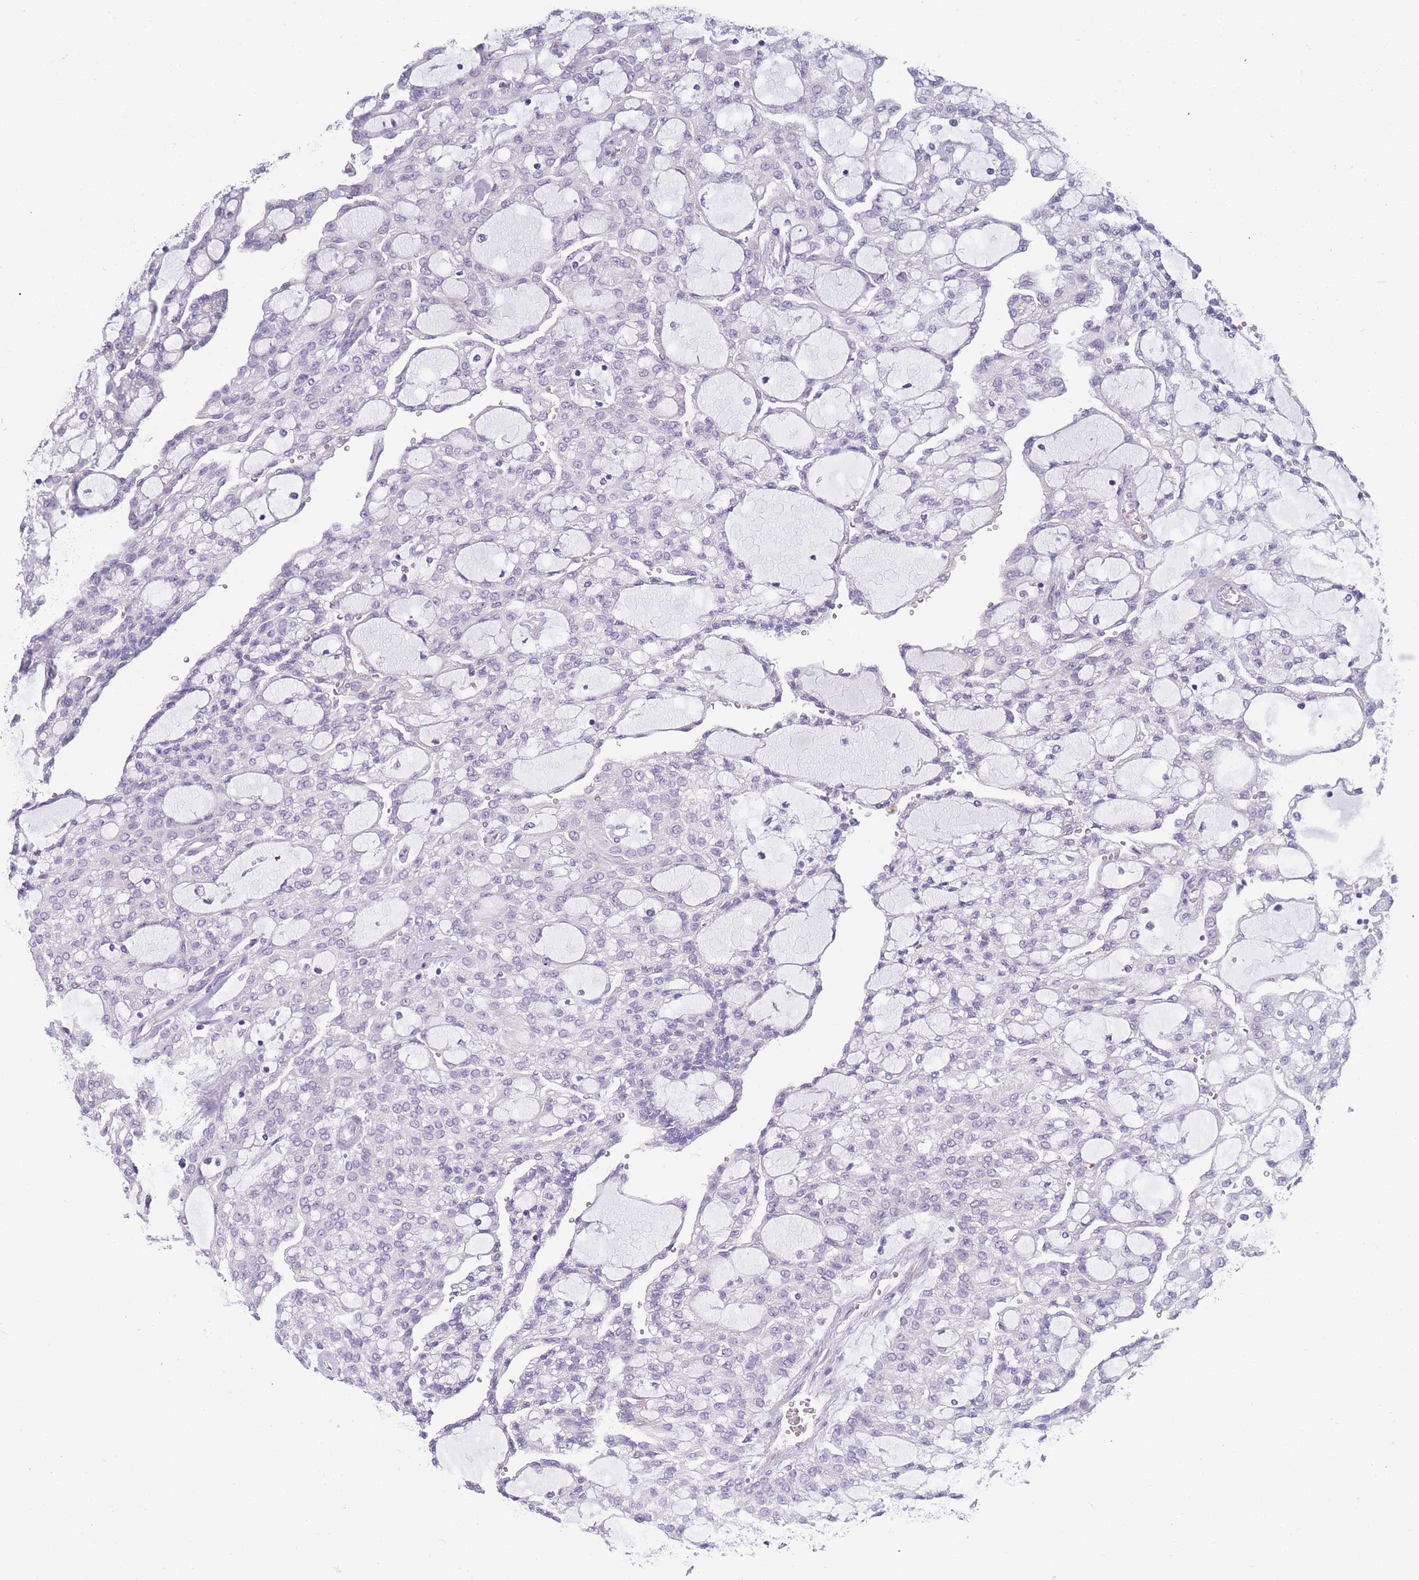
{"staining": {"intensity": "negative", "quantity": "none", "location": "none"}, "tissue": "renal cancer", "cell_type": "Tumor cells", "image_type": "cancer", "snomed": [{"axis": "morphology", "description": "Adenocarcinoma, NOS"}, {"axis": "topography", "description": "Kidney"}], "caption": "IHC histopathology image of renal cancer stained for a protein (brown), which displays no positivity in tumor cells.", "gene": "NDUFAF6", "patient": {"sex": "male", "age": 63}}